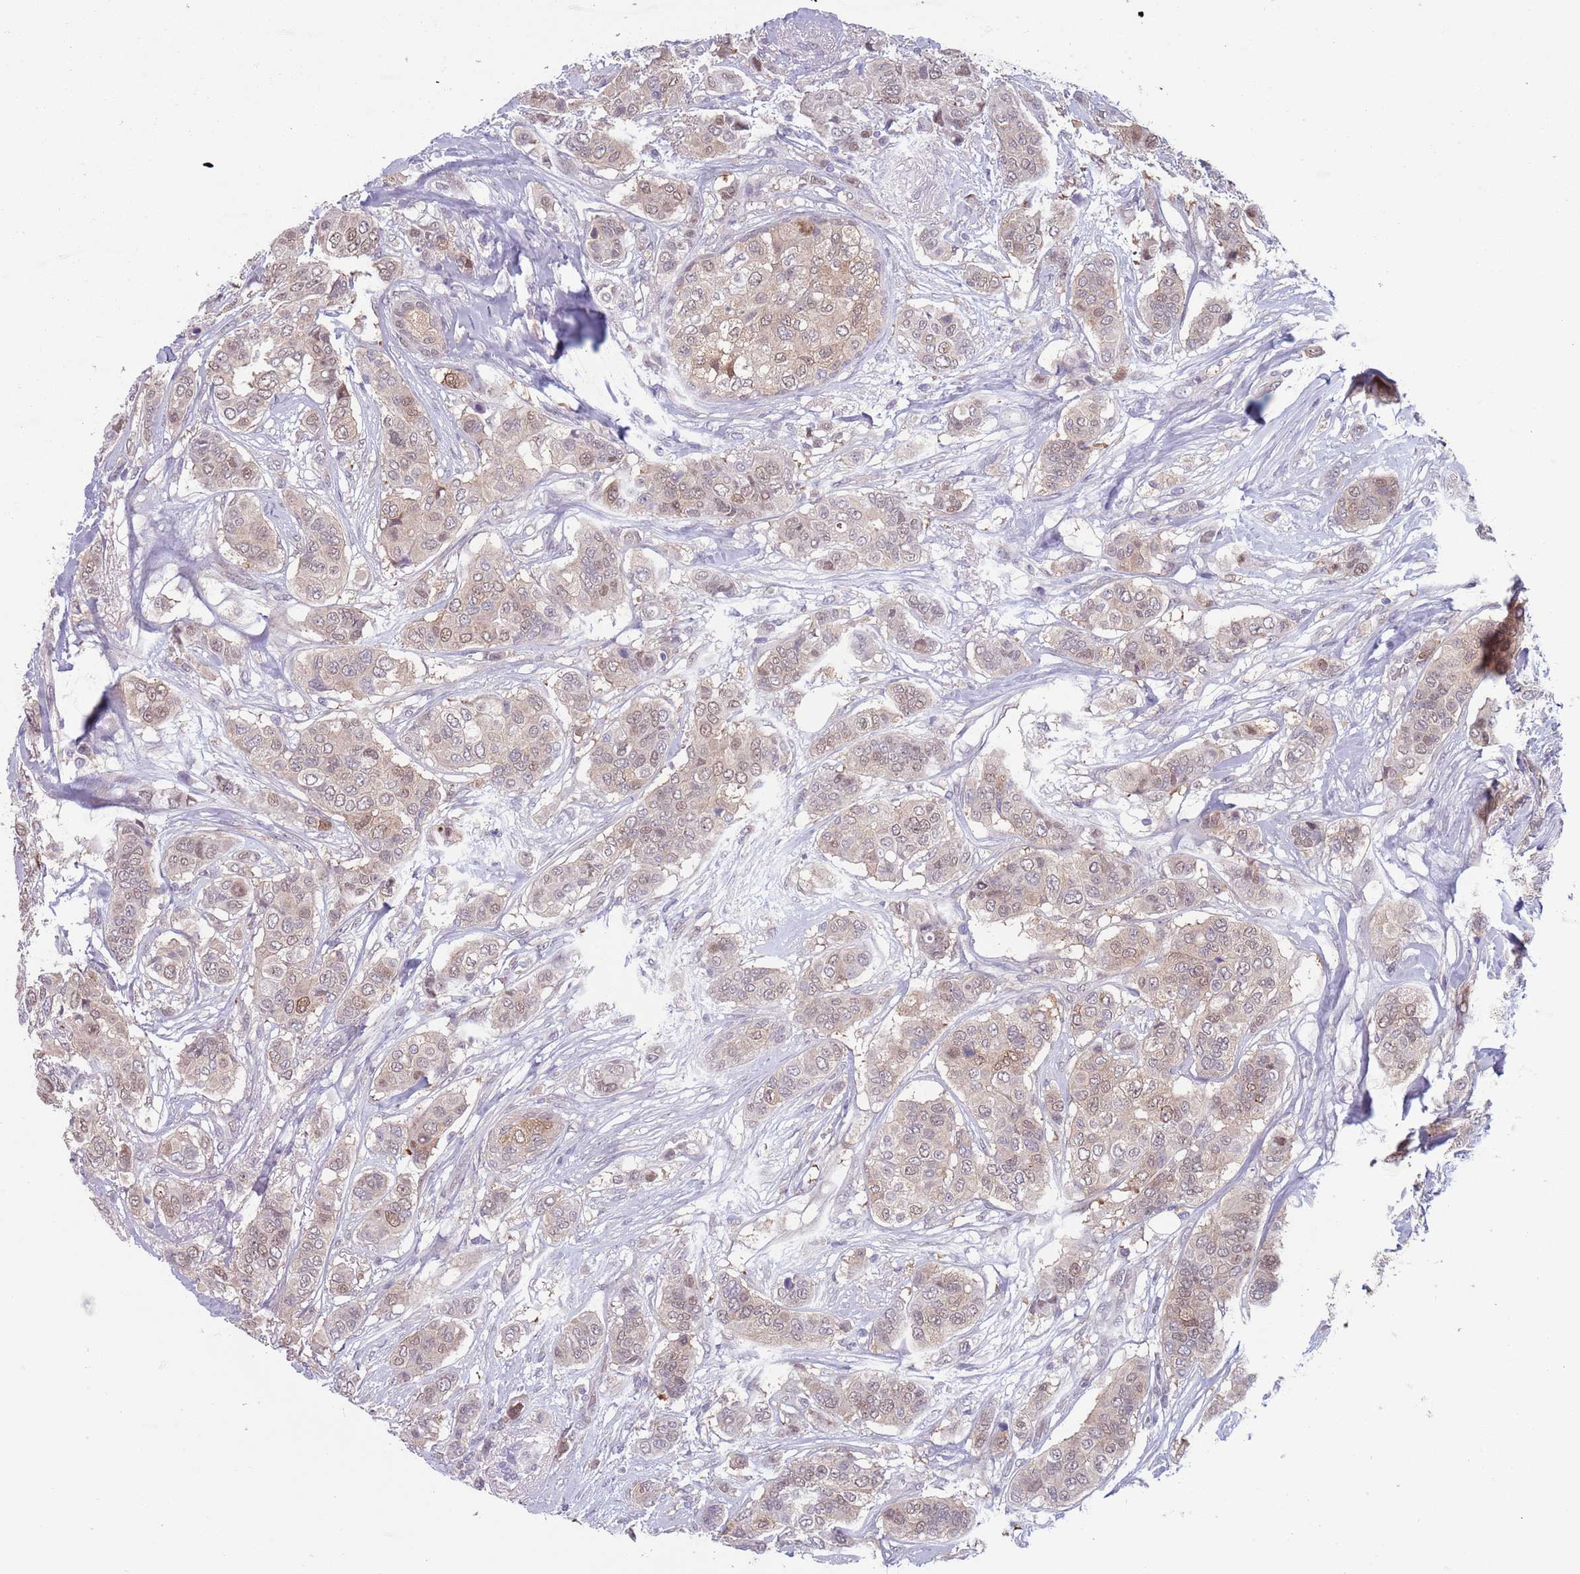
{"staining": {"intensity": "weak", "quantity": "25%-75%", "location": "nuclear"}, "tissue": "breast cancer", "cell_type": "Tumor cells", "image_type": "cancer", "snomed": [{"axis": "morphology", "description": "Lobular carcinoma"}, {"axis": "topography", "description": "Breast"}], "caption": "Breast lobular carcinoma stained with a brown dye demonstrates weak nuclear positive expression in about 25%-75% of tumor cells.", "gene": "CLNS1A", "patient": {"sex": "female", "age": 51}}